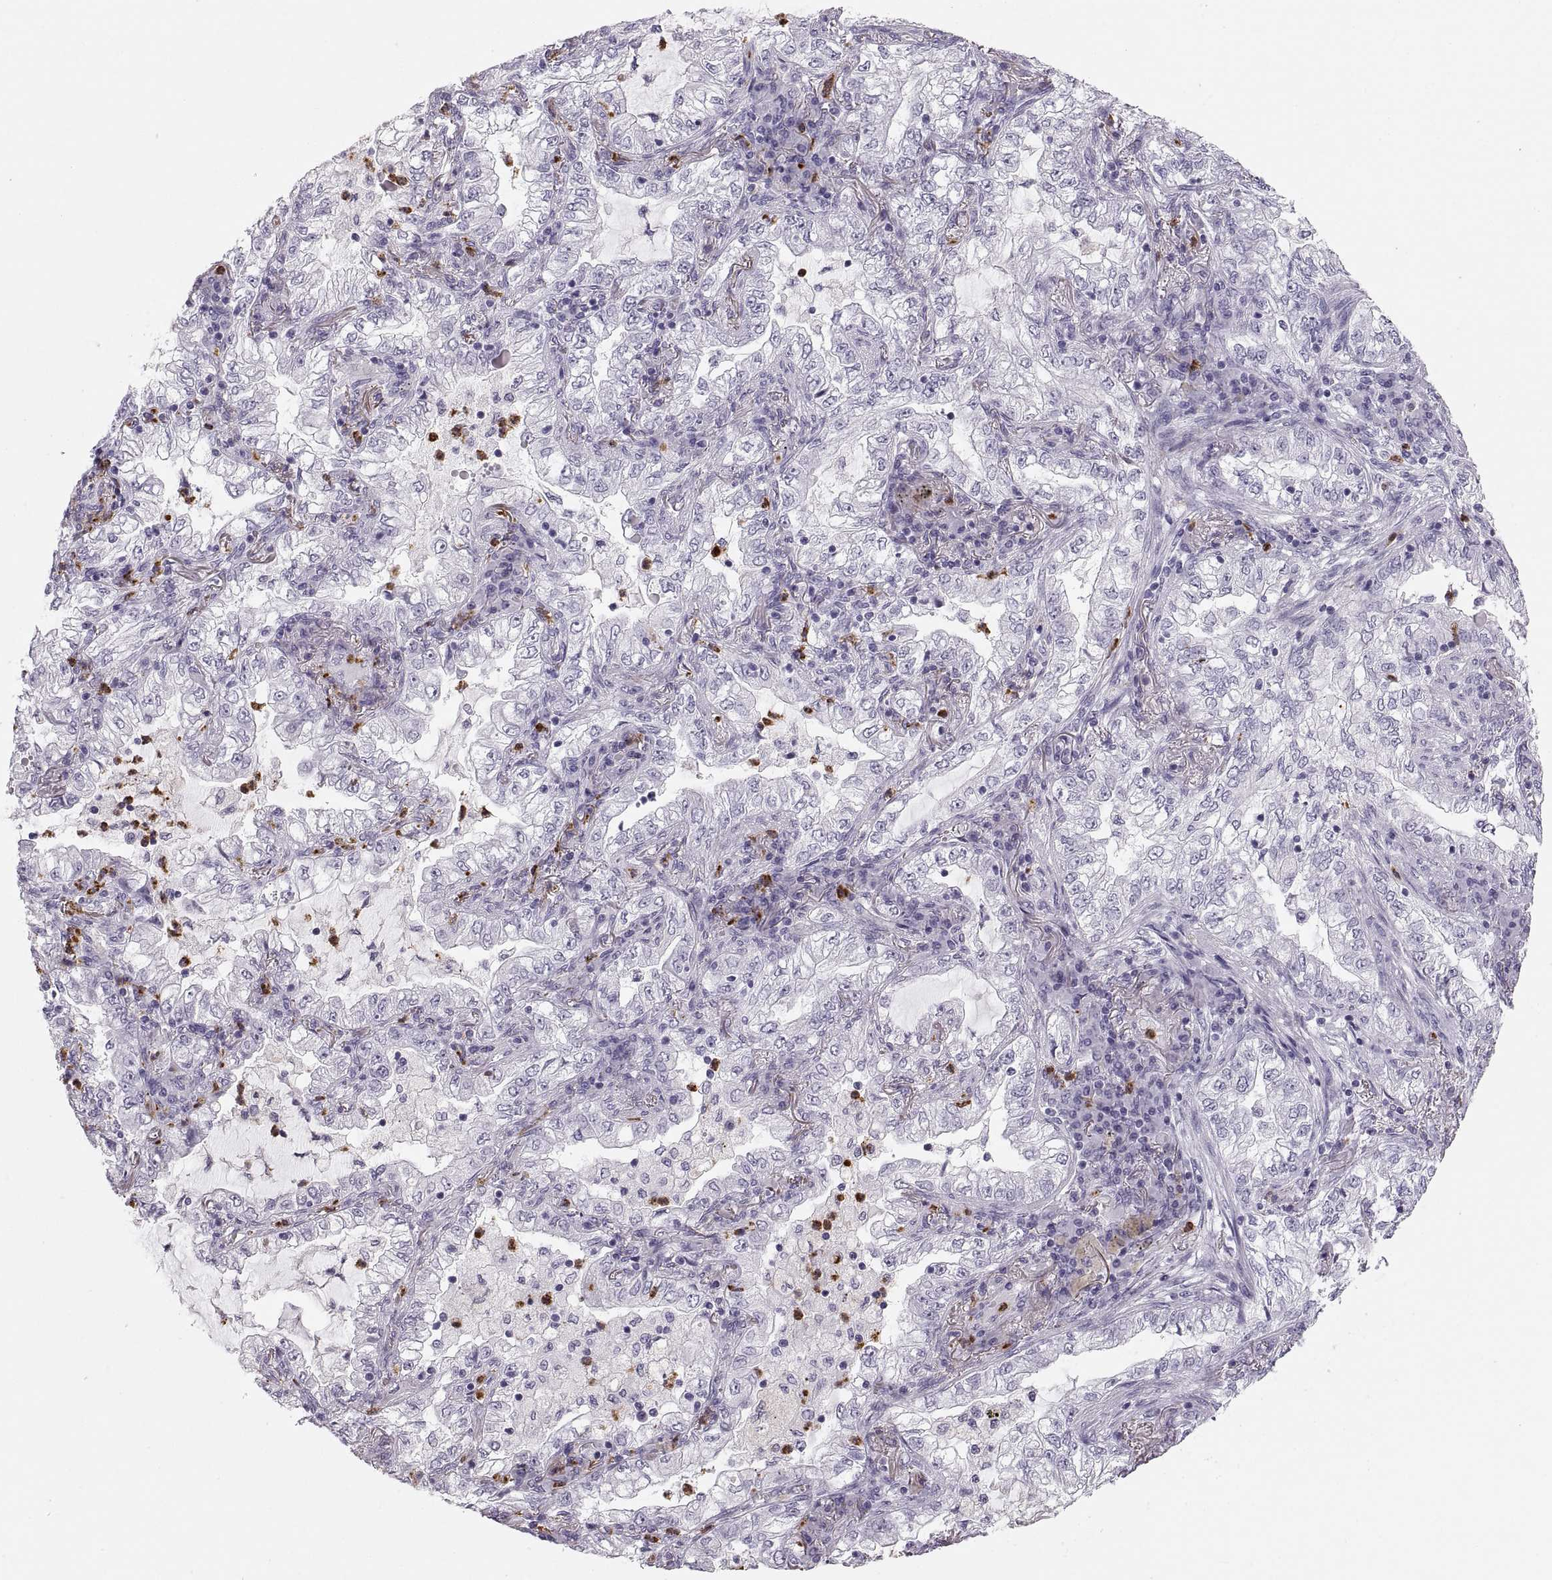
{"staining": {"intensity": "negative", "quantity": "none", "location": "none"}, "tissue": "lung cancer", "cell_type": "Tumor cells", "image_type": "cancer", "snomed": [{"axis": "morphology", "description": "Adenocarcinoma, NOS"}, {"axis": "topography", "description": "Lung"}], "caption": "DAB (3,3'-diaminobenzidine) immunohistochemical staining of human adenocarcinoma (lung) demonstrates no significant positivity in tumor cells. (Brightfield microscopy of DAB (3,3'-diaminobenzidine) immunohistochemistry (IHC) at high magnification).", "gene": "MILR1", "patient": {"sex": "female", "age": 73}}